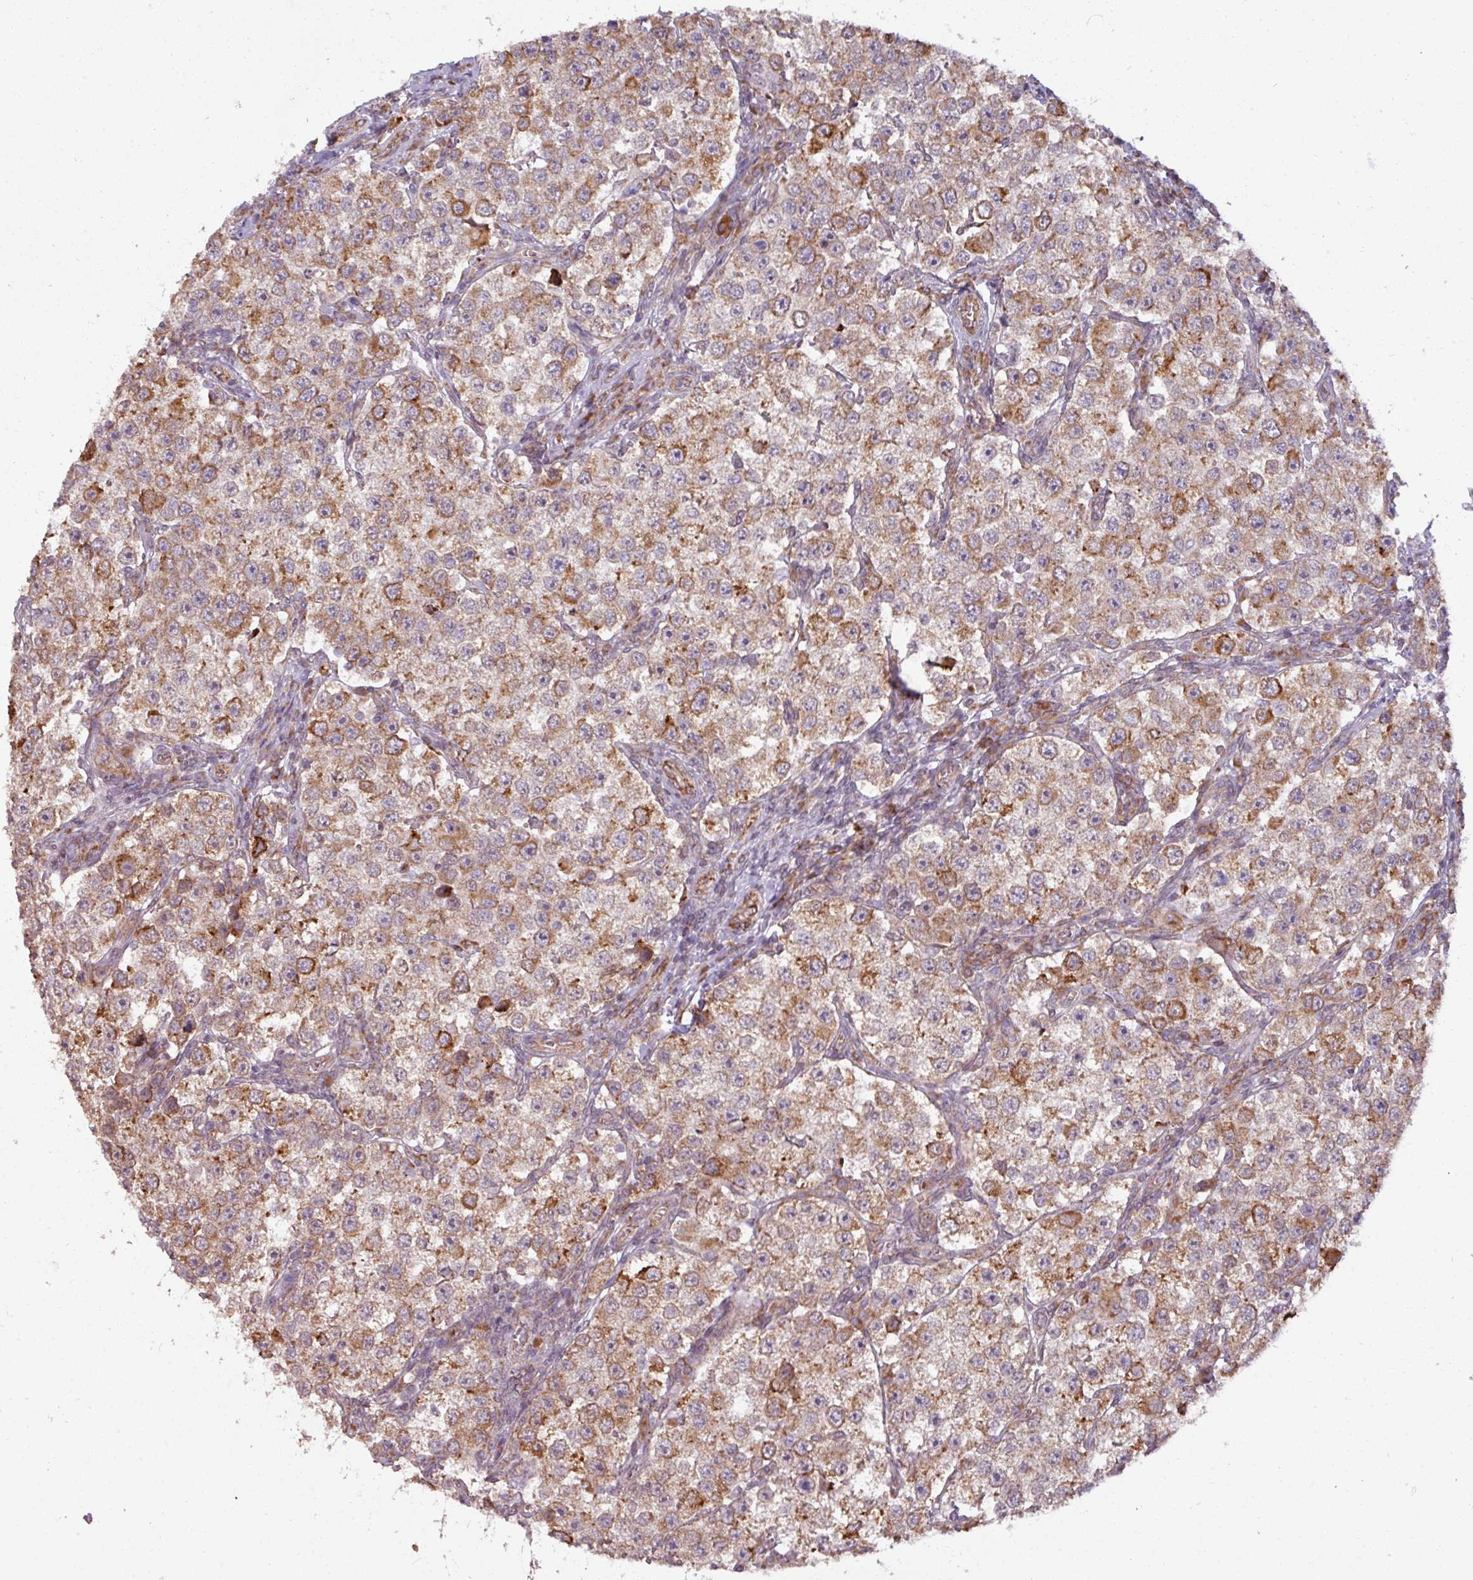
{"staining": {"intensity": "weak", "quantity": ">75%", "location": "cytoplasmic/membranous"}, "tissue": "testis cancer", "cell_type": "Tumor cells", "image_type": "cancer", "snomed": [{"axis": "morphology", "description": "Seminoma, NOS"}, {"axis": "topography", "description": "Testis"}], "caption": "Protein analysis of testis cancer (seminoma) tissue demonstrates weak cytoplasmic/membranous expression in approximately >75% of tumor cells.", "gene": "MAGT1", "patient": {"sex": "male", "age": 37}}